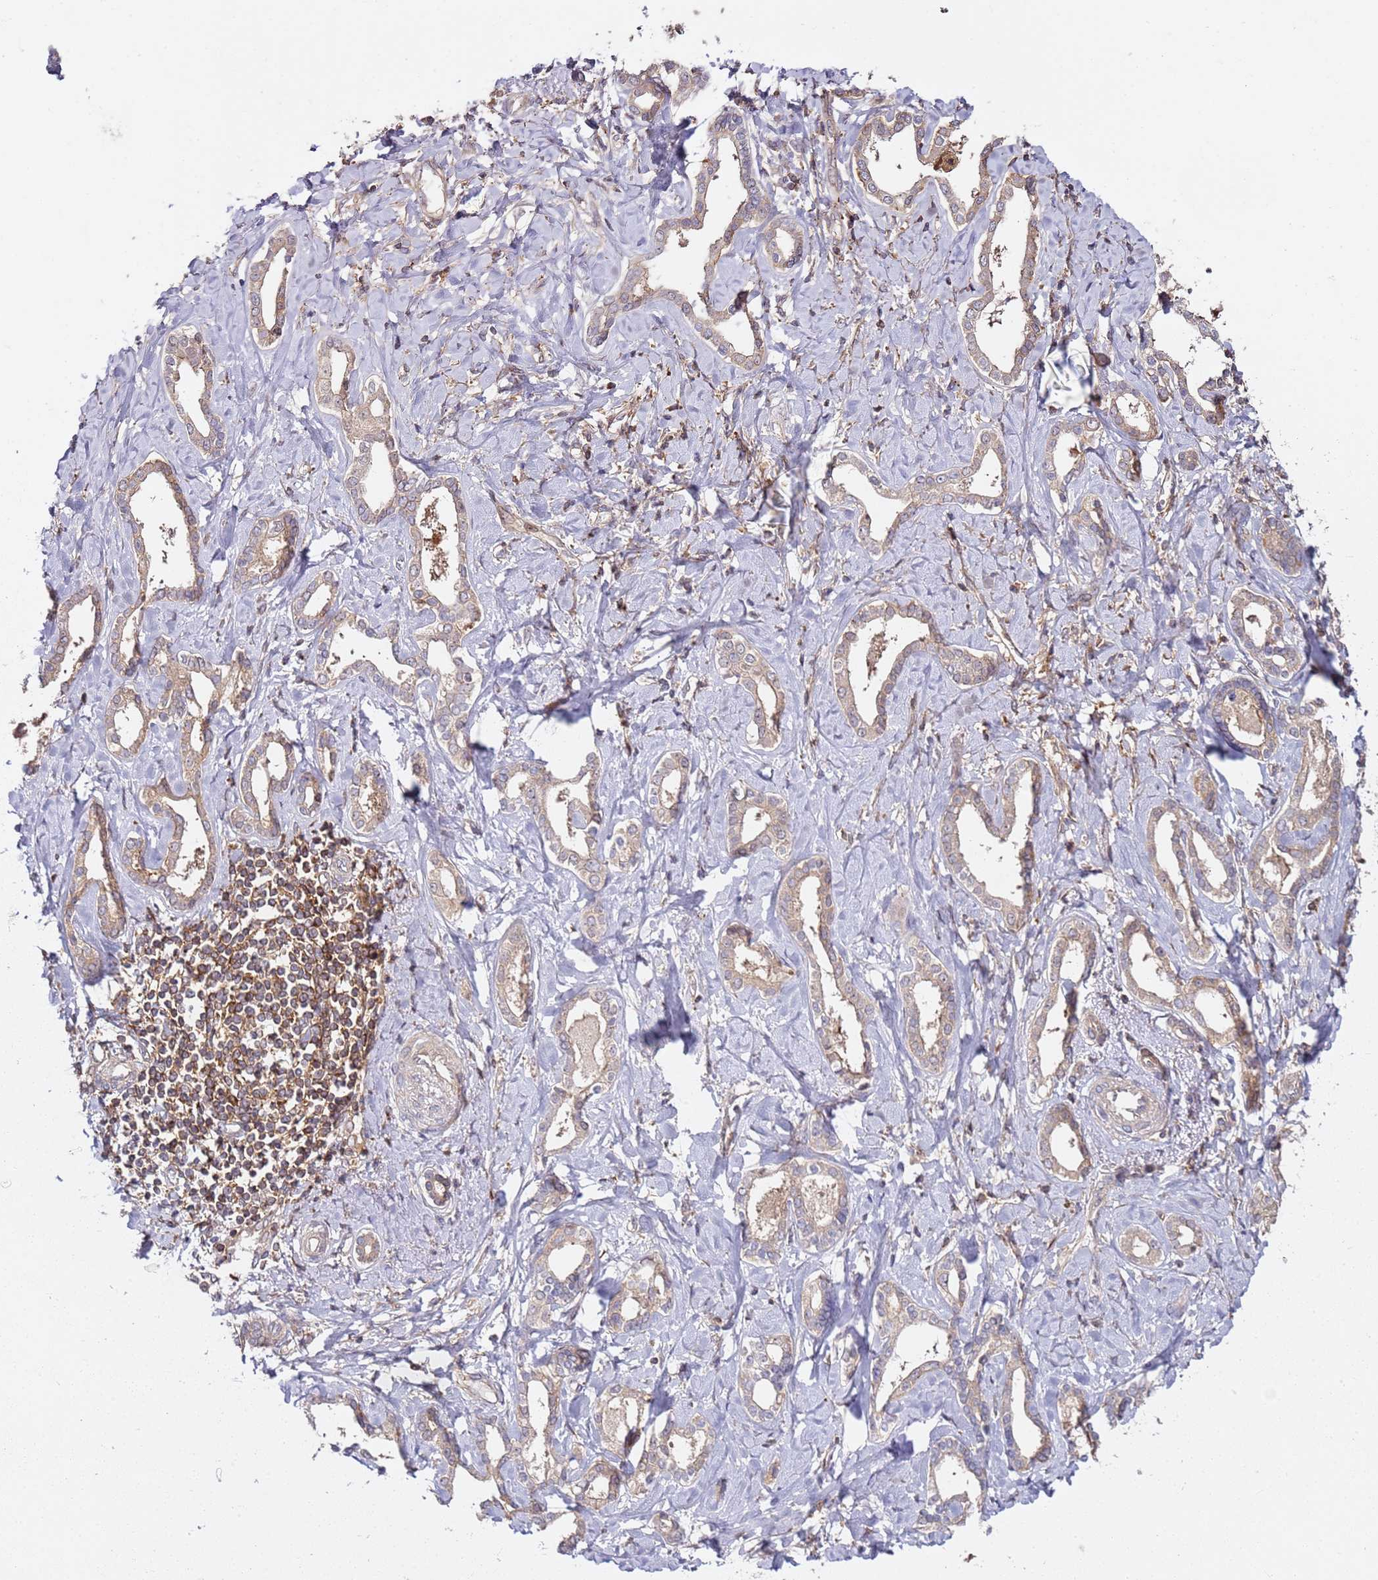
{"staining": {"intensity": "weak", "quantity": "<25%", "location": "cytoplasmic/membranous"}, "tissue": "liver cancer", "cell_type": "Tumor cells", "image_type": "cancer", "snomed": [{"axis": "morphology", "description": "Cholangiocarcinoma"}, {"axis": "topography", "description": "Liver"}], "caption": "Protein analysis of liver cholangiocarcinoma reveals no significant staining in tumor cells. The staining is performed using DAB brown chromogen with nuclei counter-stained in using hematoxylin.", "gene": "PRMT7", "patient": {"sex": "female", "age": 77}}